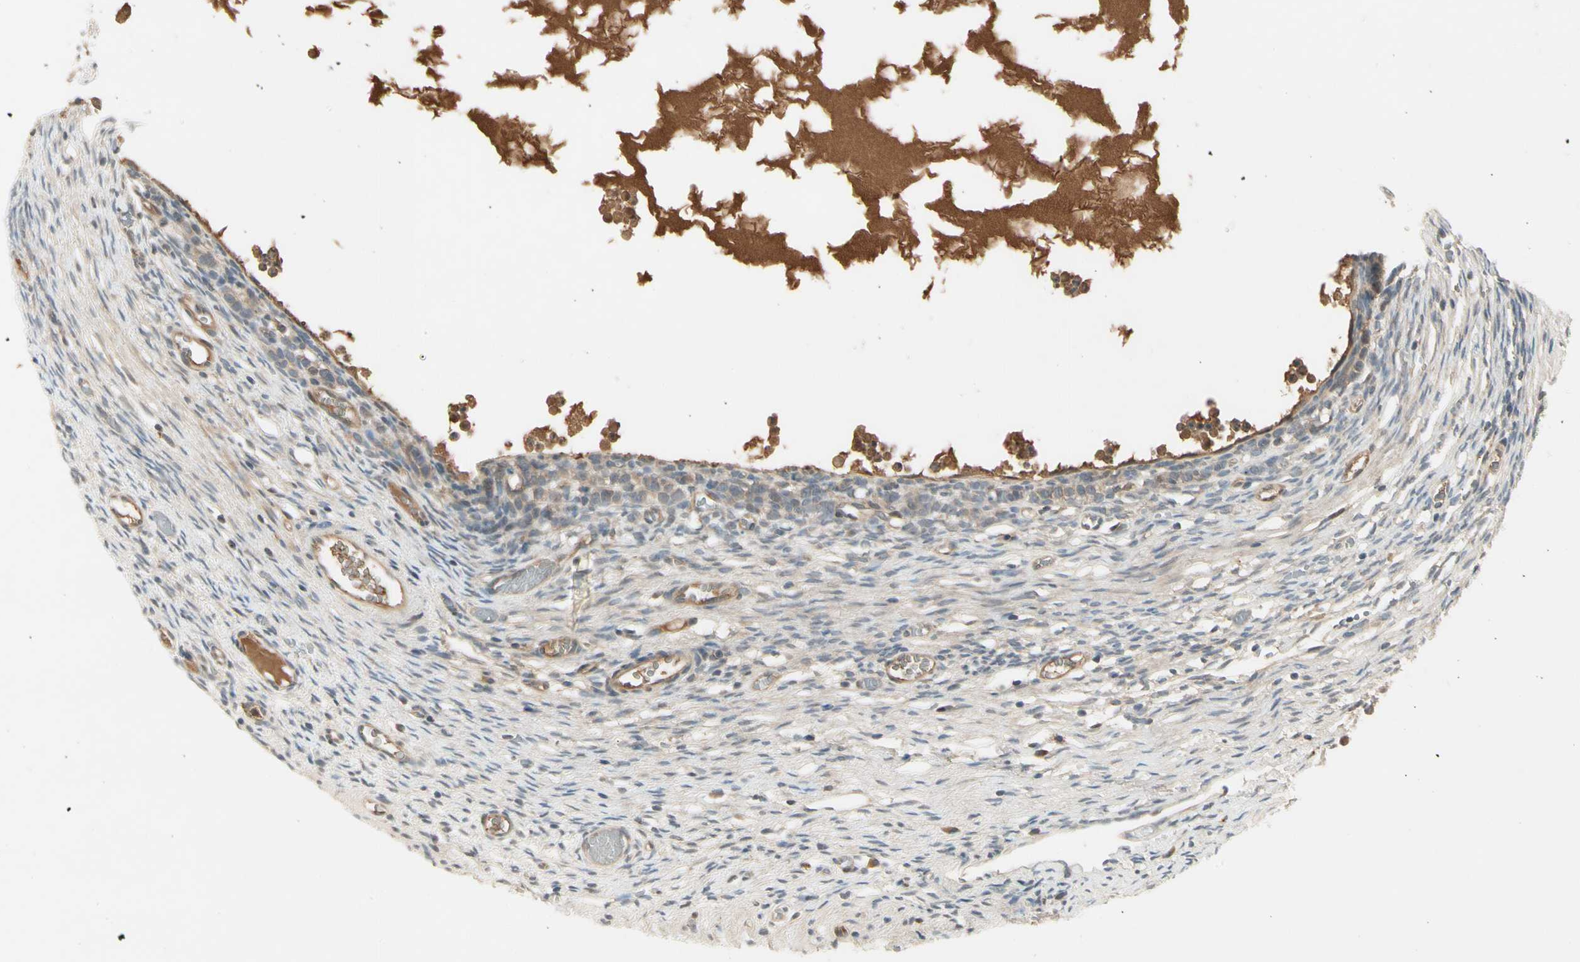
{"staining": {"intensity": "weak", "quantity": "<25%", "location": "cytoplasmic/membranous"}, "tissue": "ovary", "cell_type": "Ovarian stroma cells", "image_type": "normal", "snomed": [{"axis": "morphology", "description": "Normal tissue, NOS"}, {"axis": "topography", "description": "Ovary"}], "caption": "Immunohistochemical staining of benign ovary displays no significant expression in ovarian stroma cells. (DAB (3,3'-diaminobenzidine) IHC, high magnification).", "gene": "CCL4", "patient": {"sex": "female", "age": 35}}